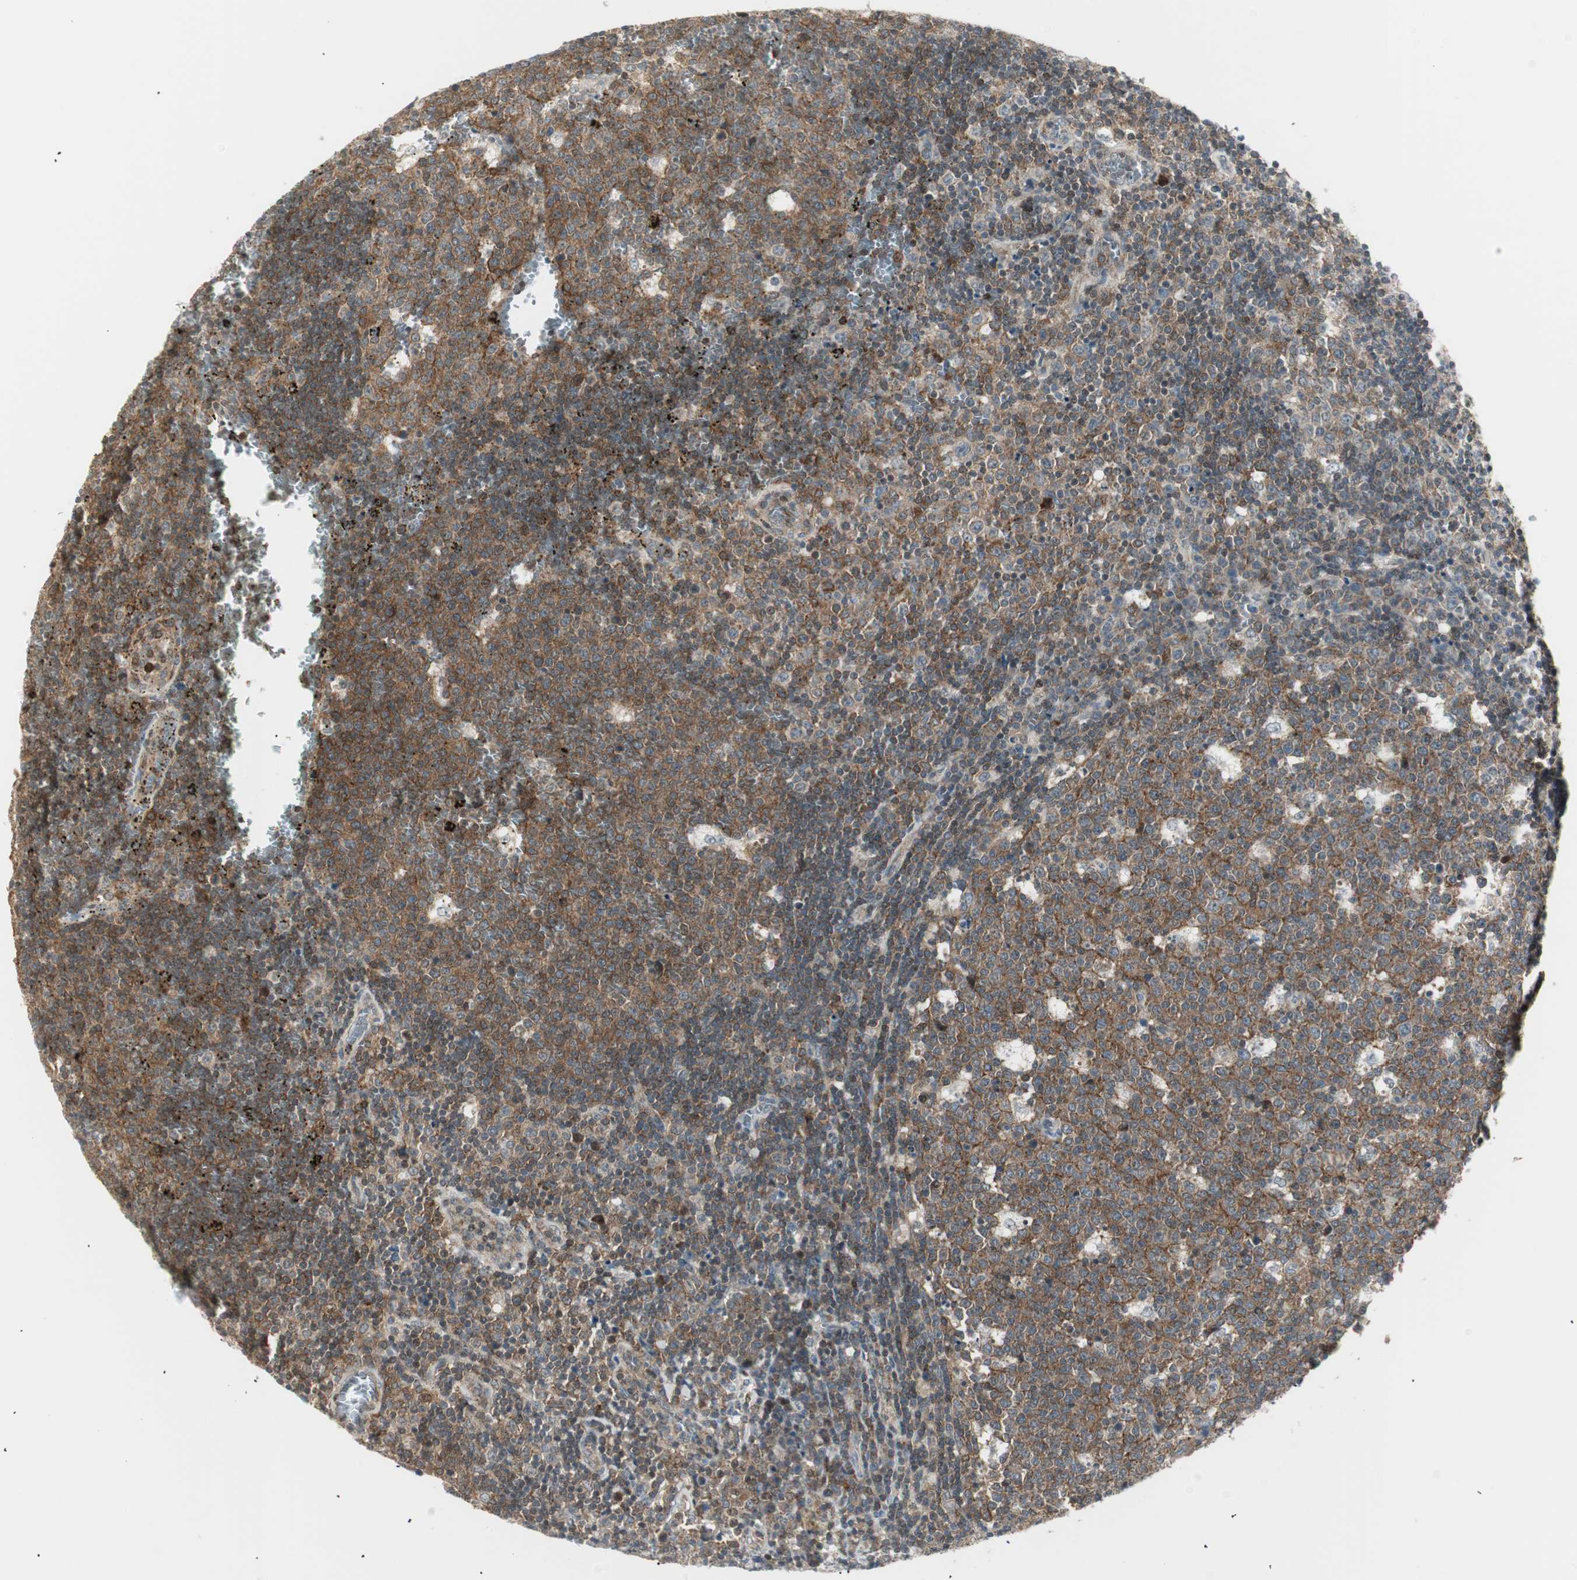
{"staining": {"intensity": "moderate", "quantity": ">75%", "location": "cytoplasmic/membranous"}, "tissue": "lymph node", "cell_type": "Germinal center cells", "image_type": "normal", "snomed": [{"axis": "morphology", "description": "Normal tissue, NOS"}, {"axis": "topography", "description": "Lymph node"}, {"axis": "topography", "description": "Salivary gland"}], "caption": "Lymph node was stained to show a protein in brown. There is medium levels of moderate cytoplasmic/membranous staining in about >75% of germinal center cells. Nuclei are stained in blue.", "gene": "PPP1CA", "patient": {"sex": "male", "age": 8}}